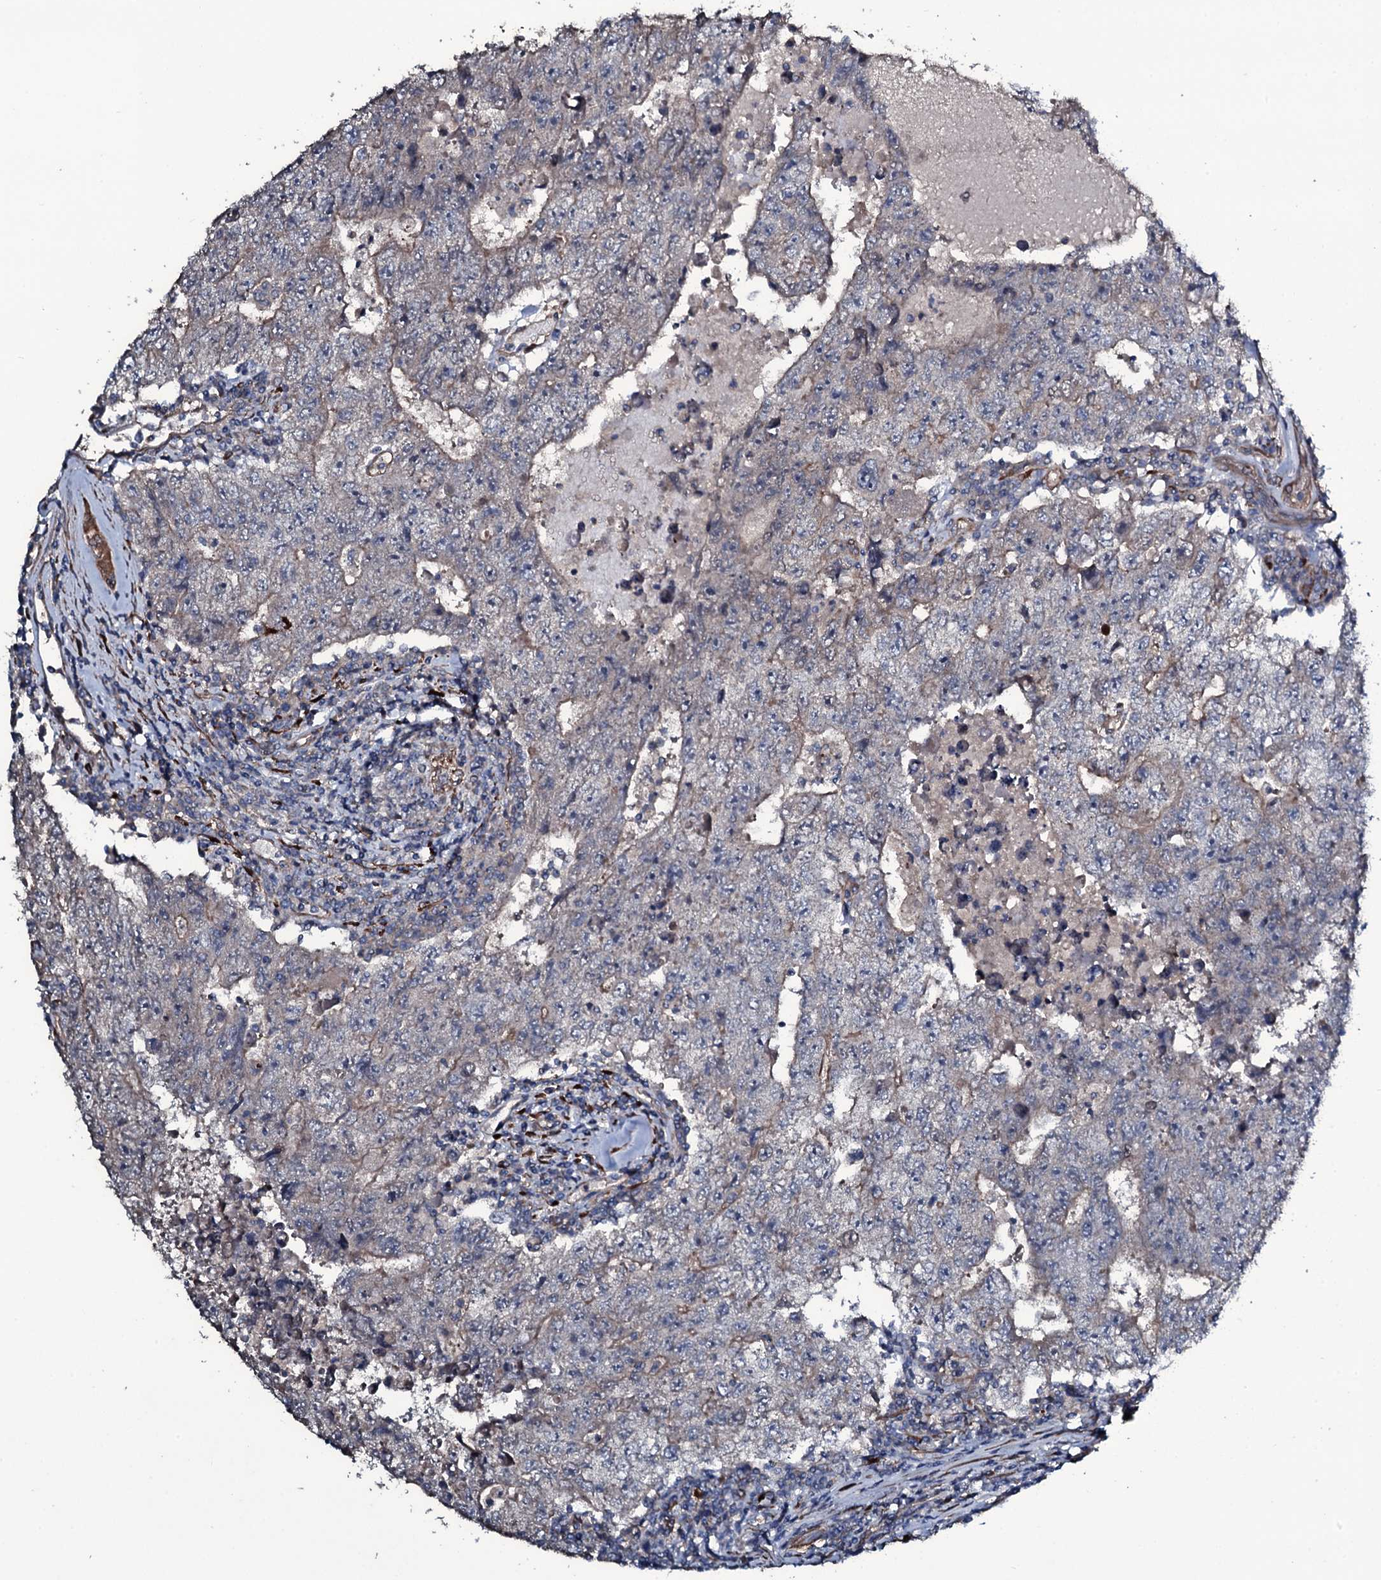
{"staining": {"intensity": "weak", "quantity": "<25%", "location": "cytoplasmic/membranous"}, "tissue": "testis cancer", "cell_type": "Tumor cells", "image_type": "cancer", "snomed": [{"axis": "morphology", "description": "Carcinoma, Embryonal, NOS"}, {"axis": "topography", "description": "Testis"}], "caption": "Embryonal carcinoma (testis) was stained to show a protein in brown. There is no significant staining in tumor cells.", "gene": "WIPF3", "patient": {"sex": "male", "age": 17}}